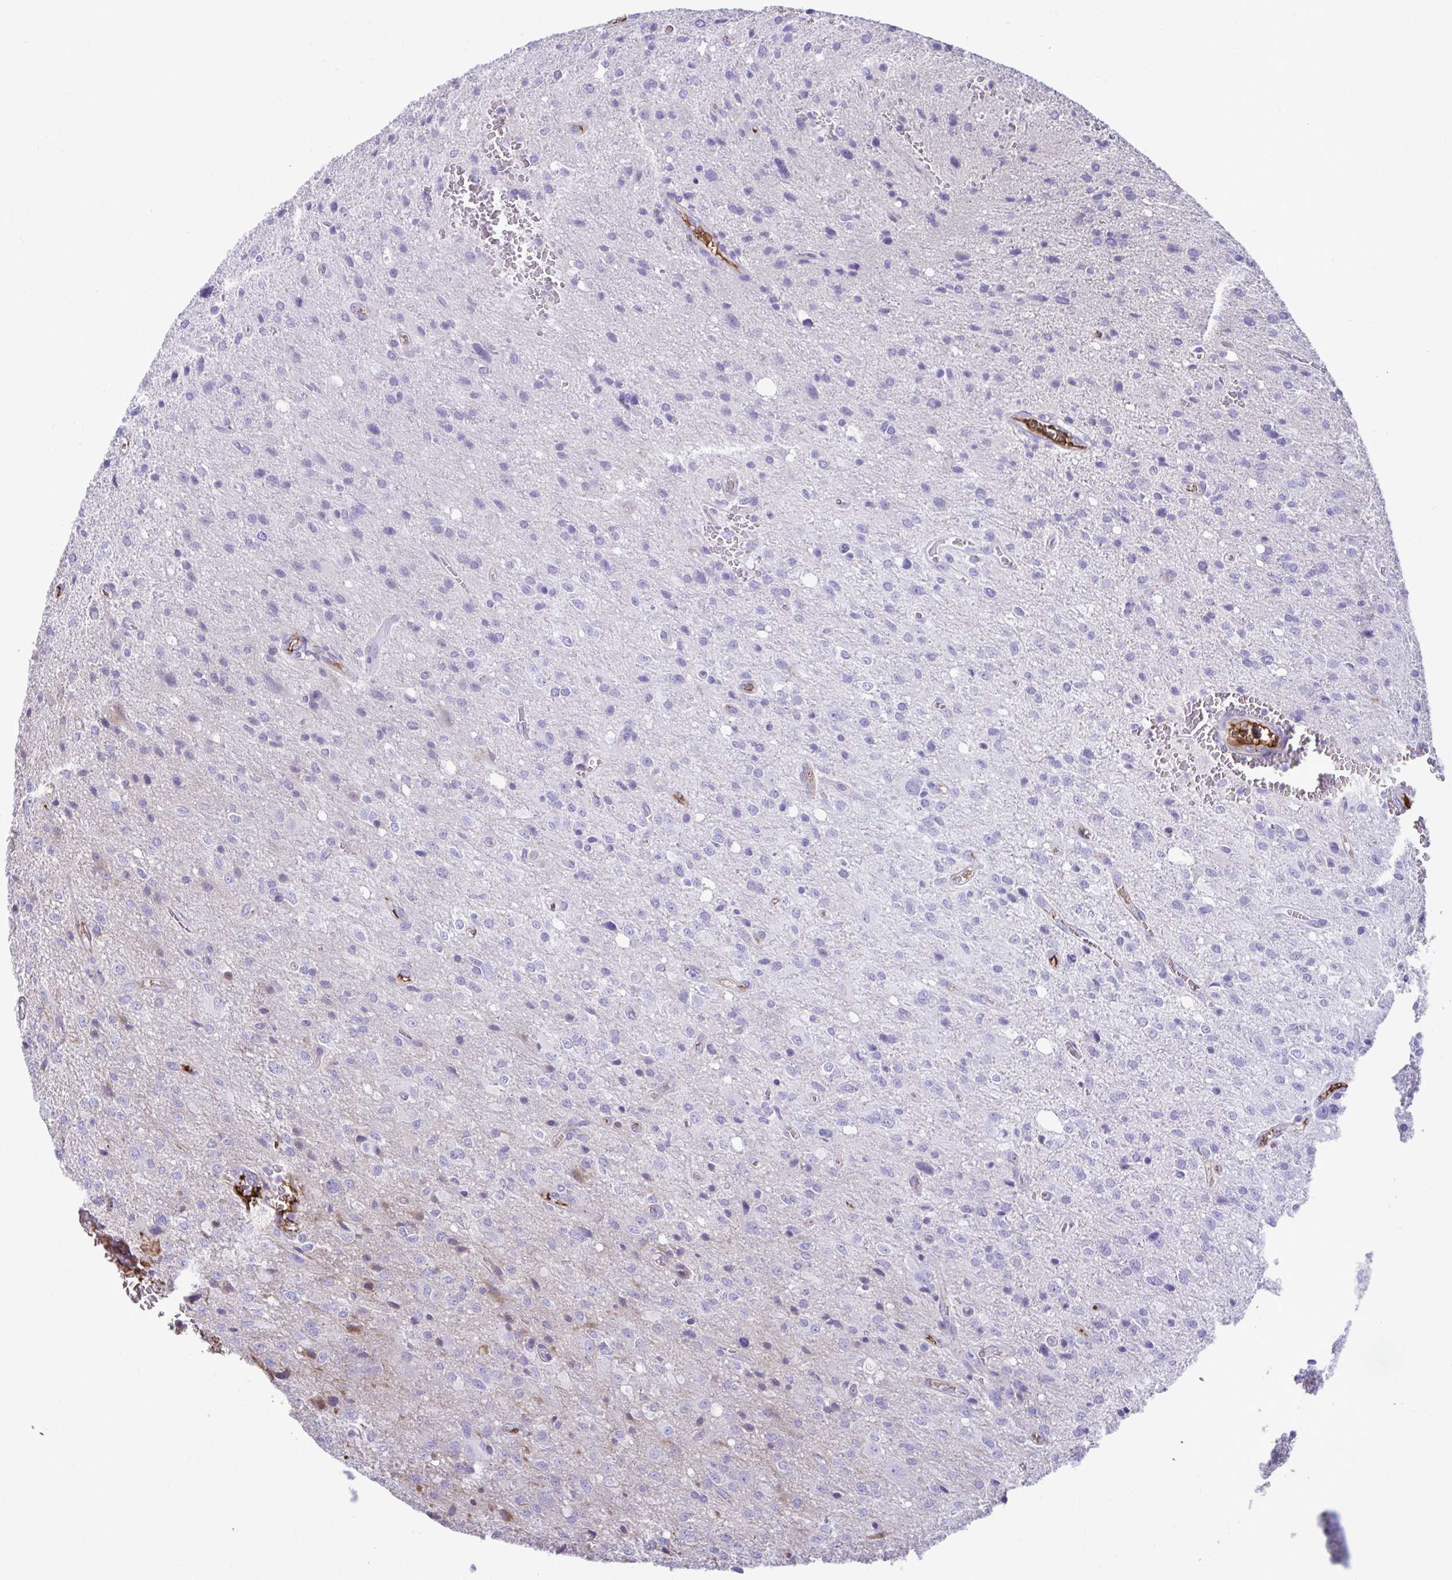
{"staining": {"intensity": "negative", "quantity": "none", "location": "none"}, "tissue": "glioma", "cell_type": "Tumor cells", "image_type": "cancer", "snomed": [{"axis": "morphology", "description": "Glioma, malignant, Low grade"}, {"axis": "topography", "description": "Brain"}], "caption": "An image of human glioma is negative for staining in tumor cells. Nuclei are stained in blue.", "gene": "SMIM9", "patient": {"sex": "male", "age": 66}}